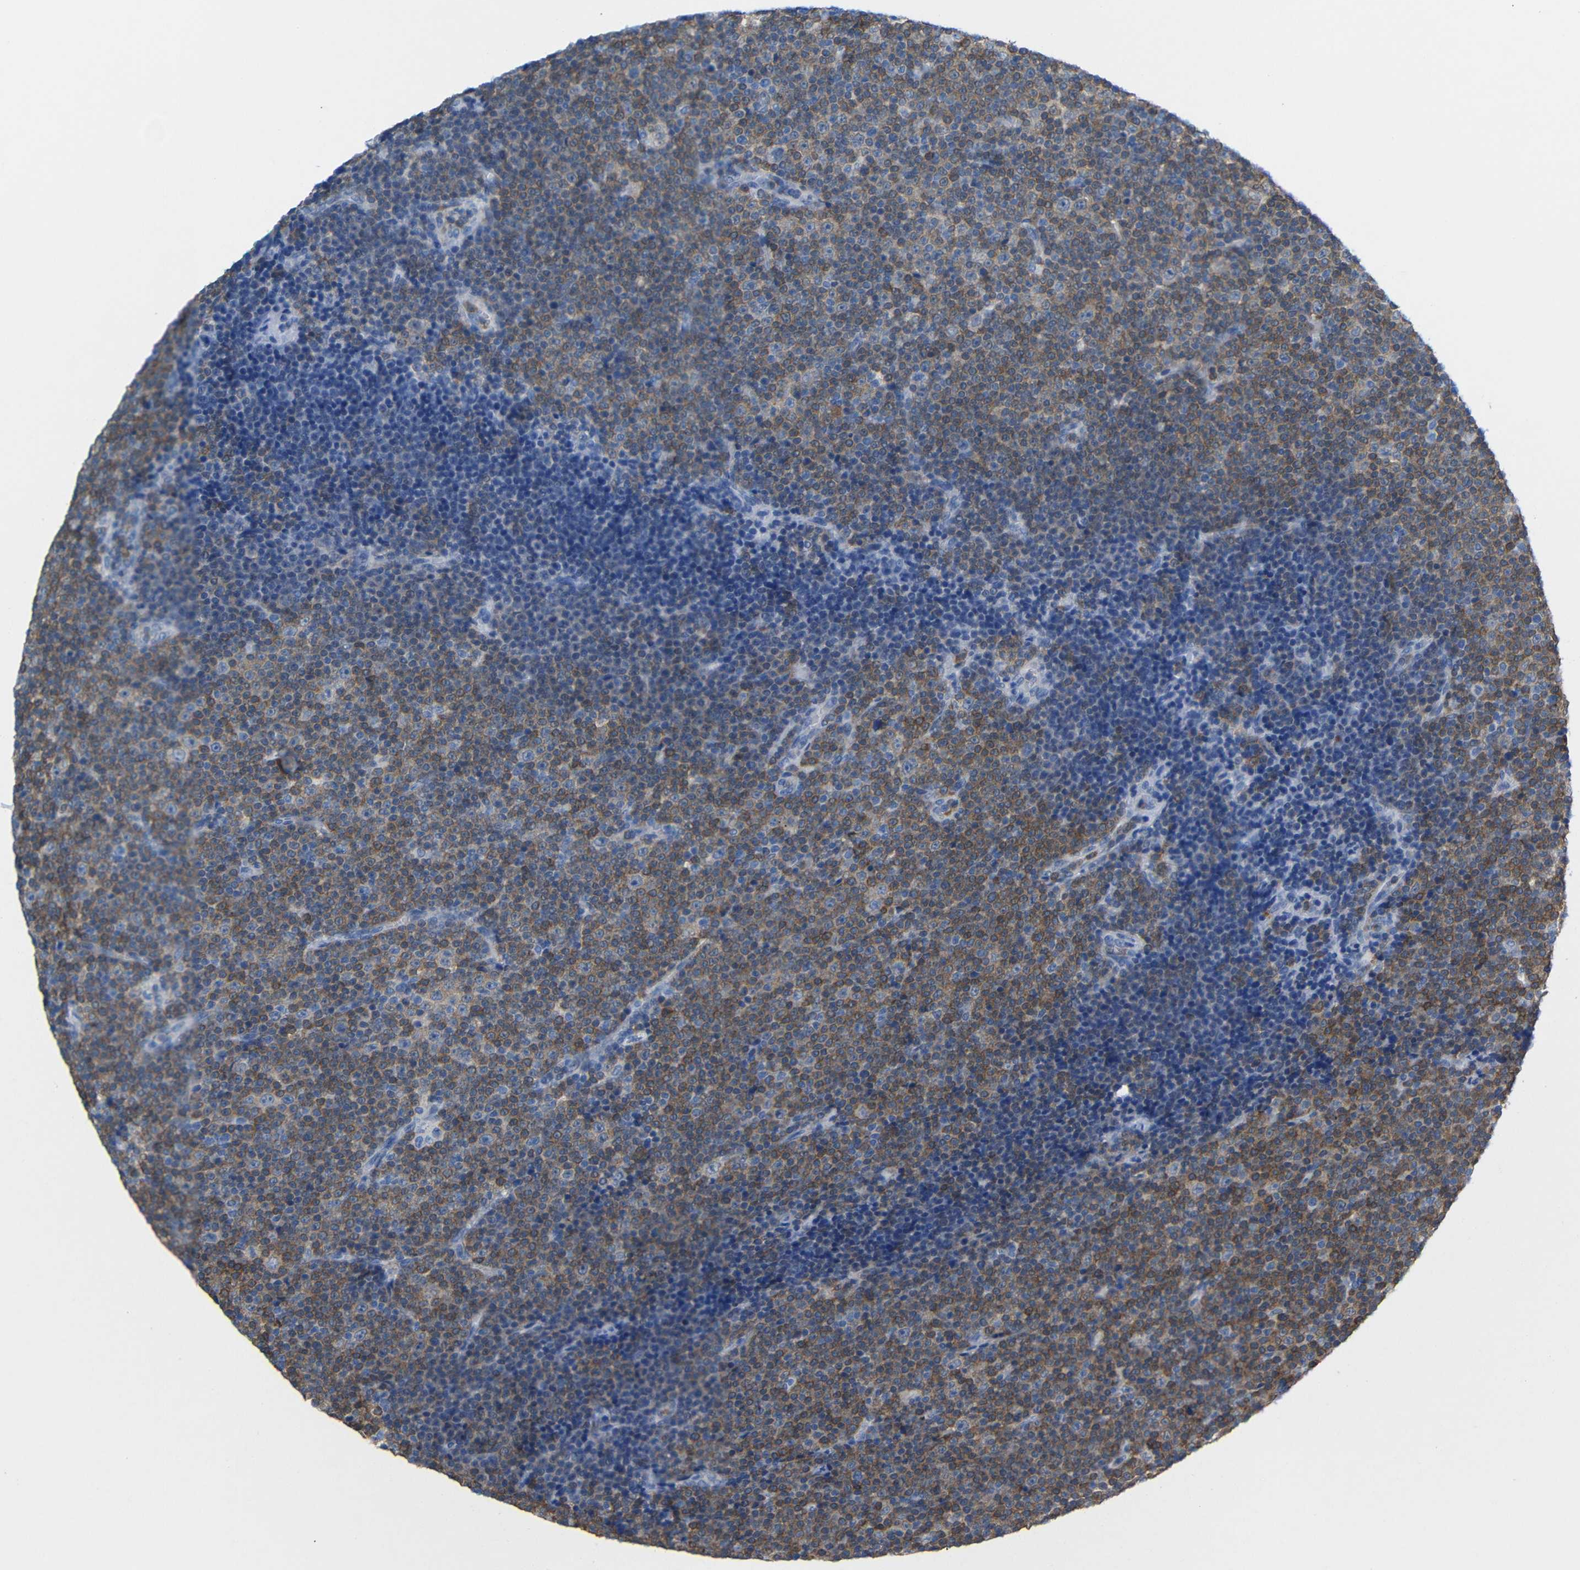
{"staining": {"intensity": "moderate", "quantity": ">75%", "location": "cytoplasmic/membranous"}, "tissue": "lymphoma", "cell_type": "Tumor cells", "image_type": "cancer", "snomed": [{"axis": "morphology", "description": "Malignant lymphoma, non-Hodgkin's type, Low grade"}, {"axis": "topography", "description": "Lymph node"}], "caption": "Lymphoma stained with a protein marker shows moderate staining in tumor cells.", "gene": "PEBP1", "patient": {"sex": "female", "age": 67}}